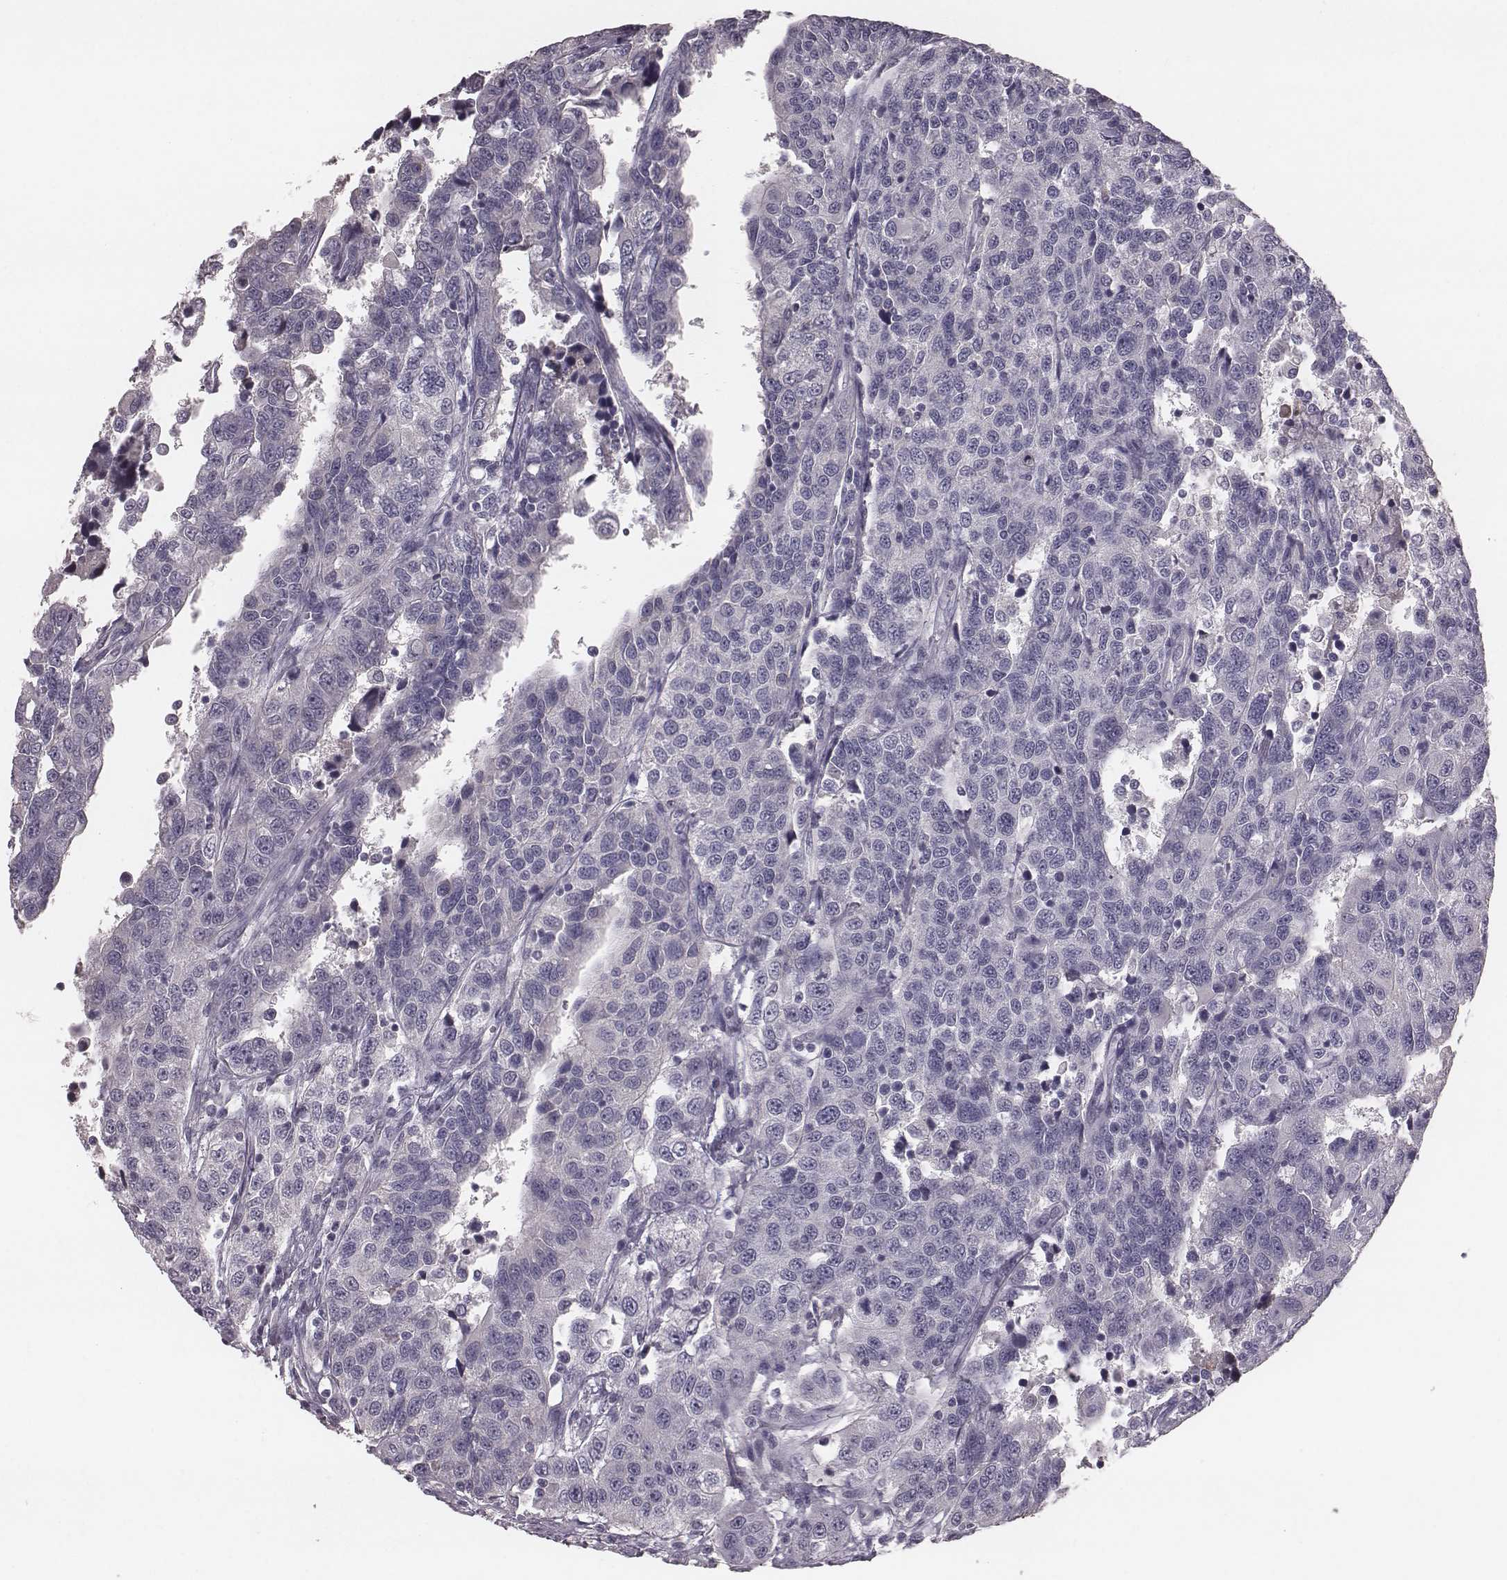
{"staining": {"intensity": "negative", "quantity": "none", "location": "none"}, "tissue": "urothelial cancer", "cell_type": "Tumor cells", "image_type": "cancer", "snomed": [{"axis": "morphology", "description": "Urothelial carcinoma, NOS"}, {"axis": "morphology", "description": "Urothelial carcinoma, High grade"}, {"axis": "topography", "description": "Urinary bladder"}], "caption": "Transitional cell carcinoma was stained to show a protein in brown. There is no significant staining in tumor cells.", "gene": "SMIM24", "patient": {"sex": "female", "age": 73}}